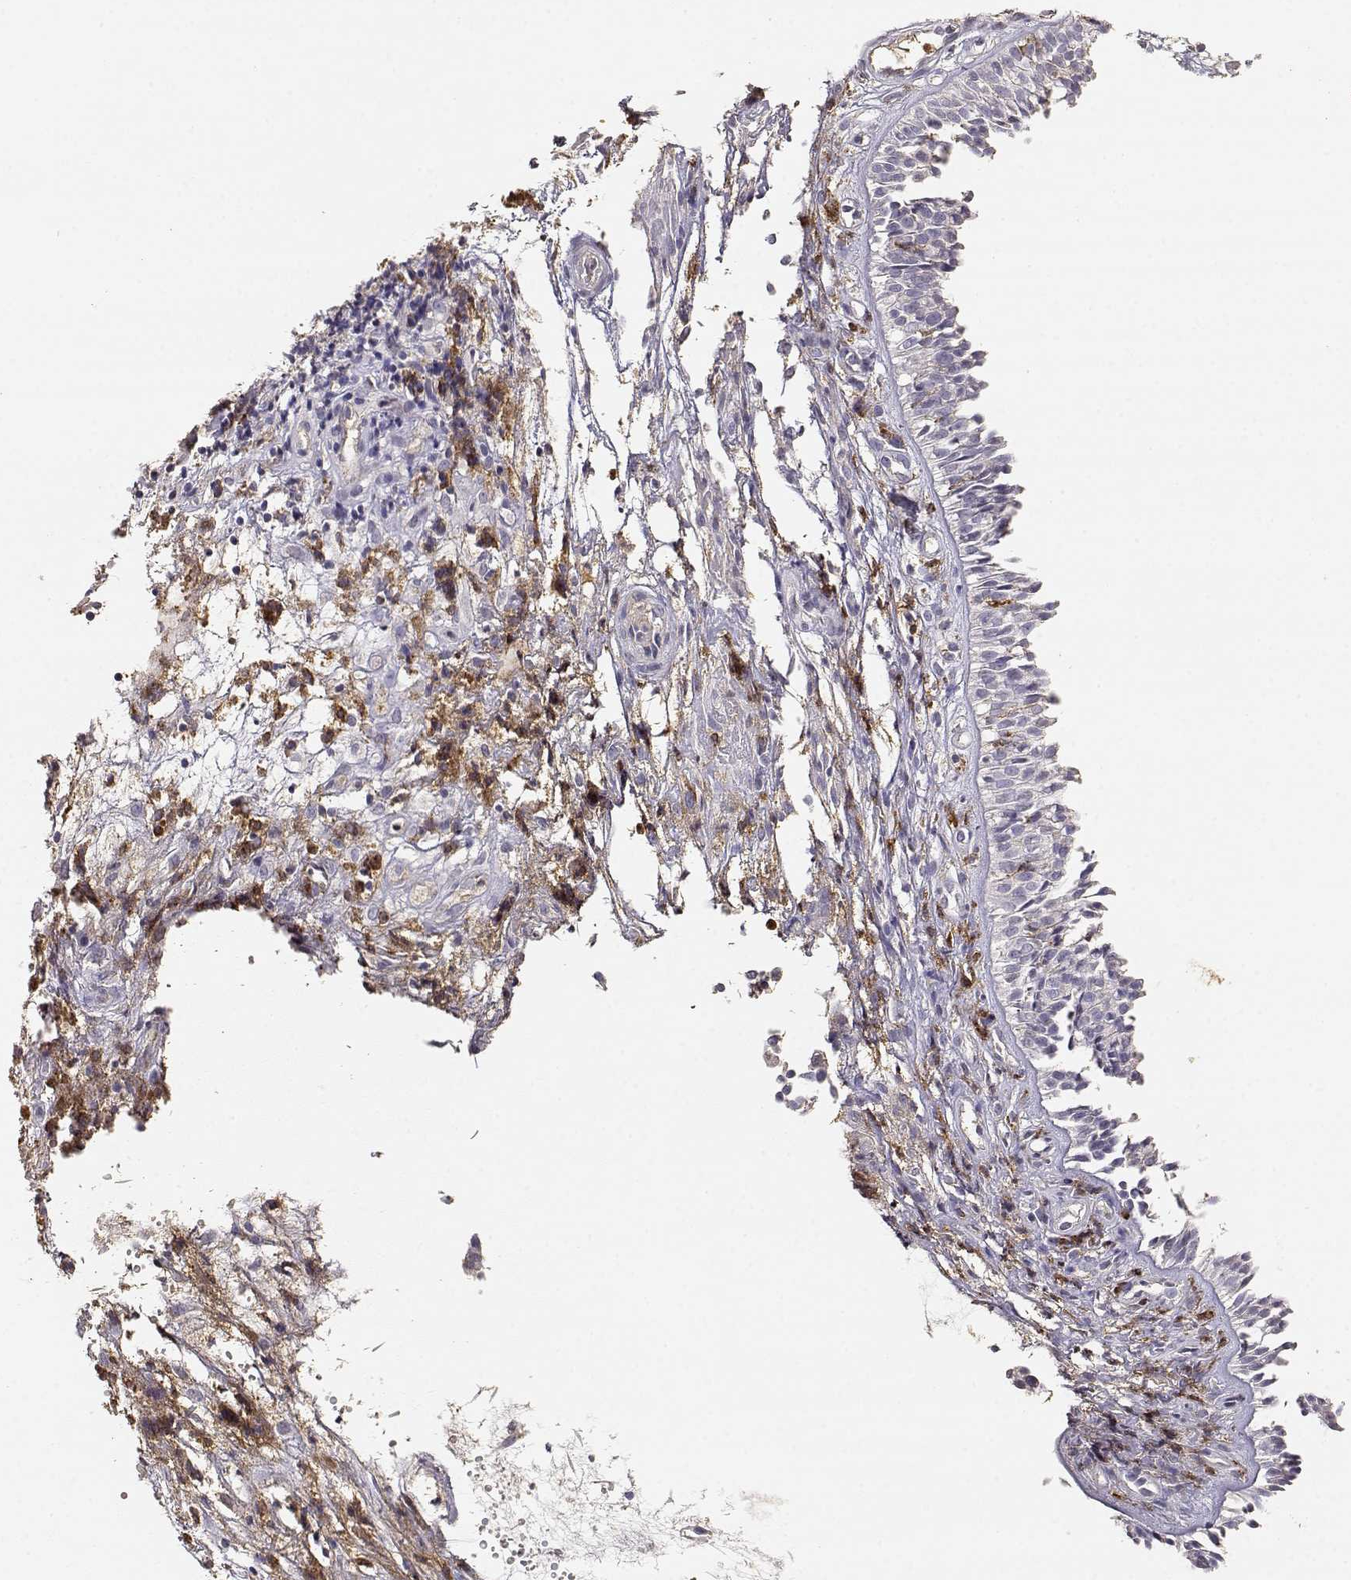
{"staining": {"intensity": "negative", "quantity": "none", "location": "none"}, "tissue": "nasopharynx", "cell_type": "Respiratory epithelial cells", "image_type": "normal", "snomed": [{"axis": "morphology", "description": "Normal tissue, NOS"}, {"axis": "topography", "description": "Nasopharynx"}], "caption": "This is a photomicrograph of IHC staining of normal nasopharynx, which shows no expression in respiratory epithelial cells. Brightfield microscopy of IHC stained with DAB (3,3'-diaminobenzidine) (brown) and hematoxylin (blue), captured at high magnification.", "gene": "TNFRSF10C", "patient": {"sex": "male", "age": 31}}